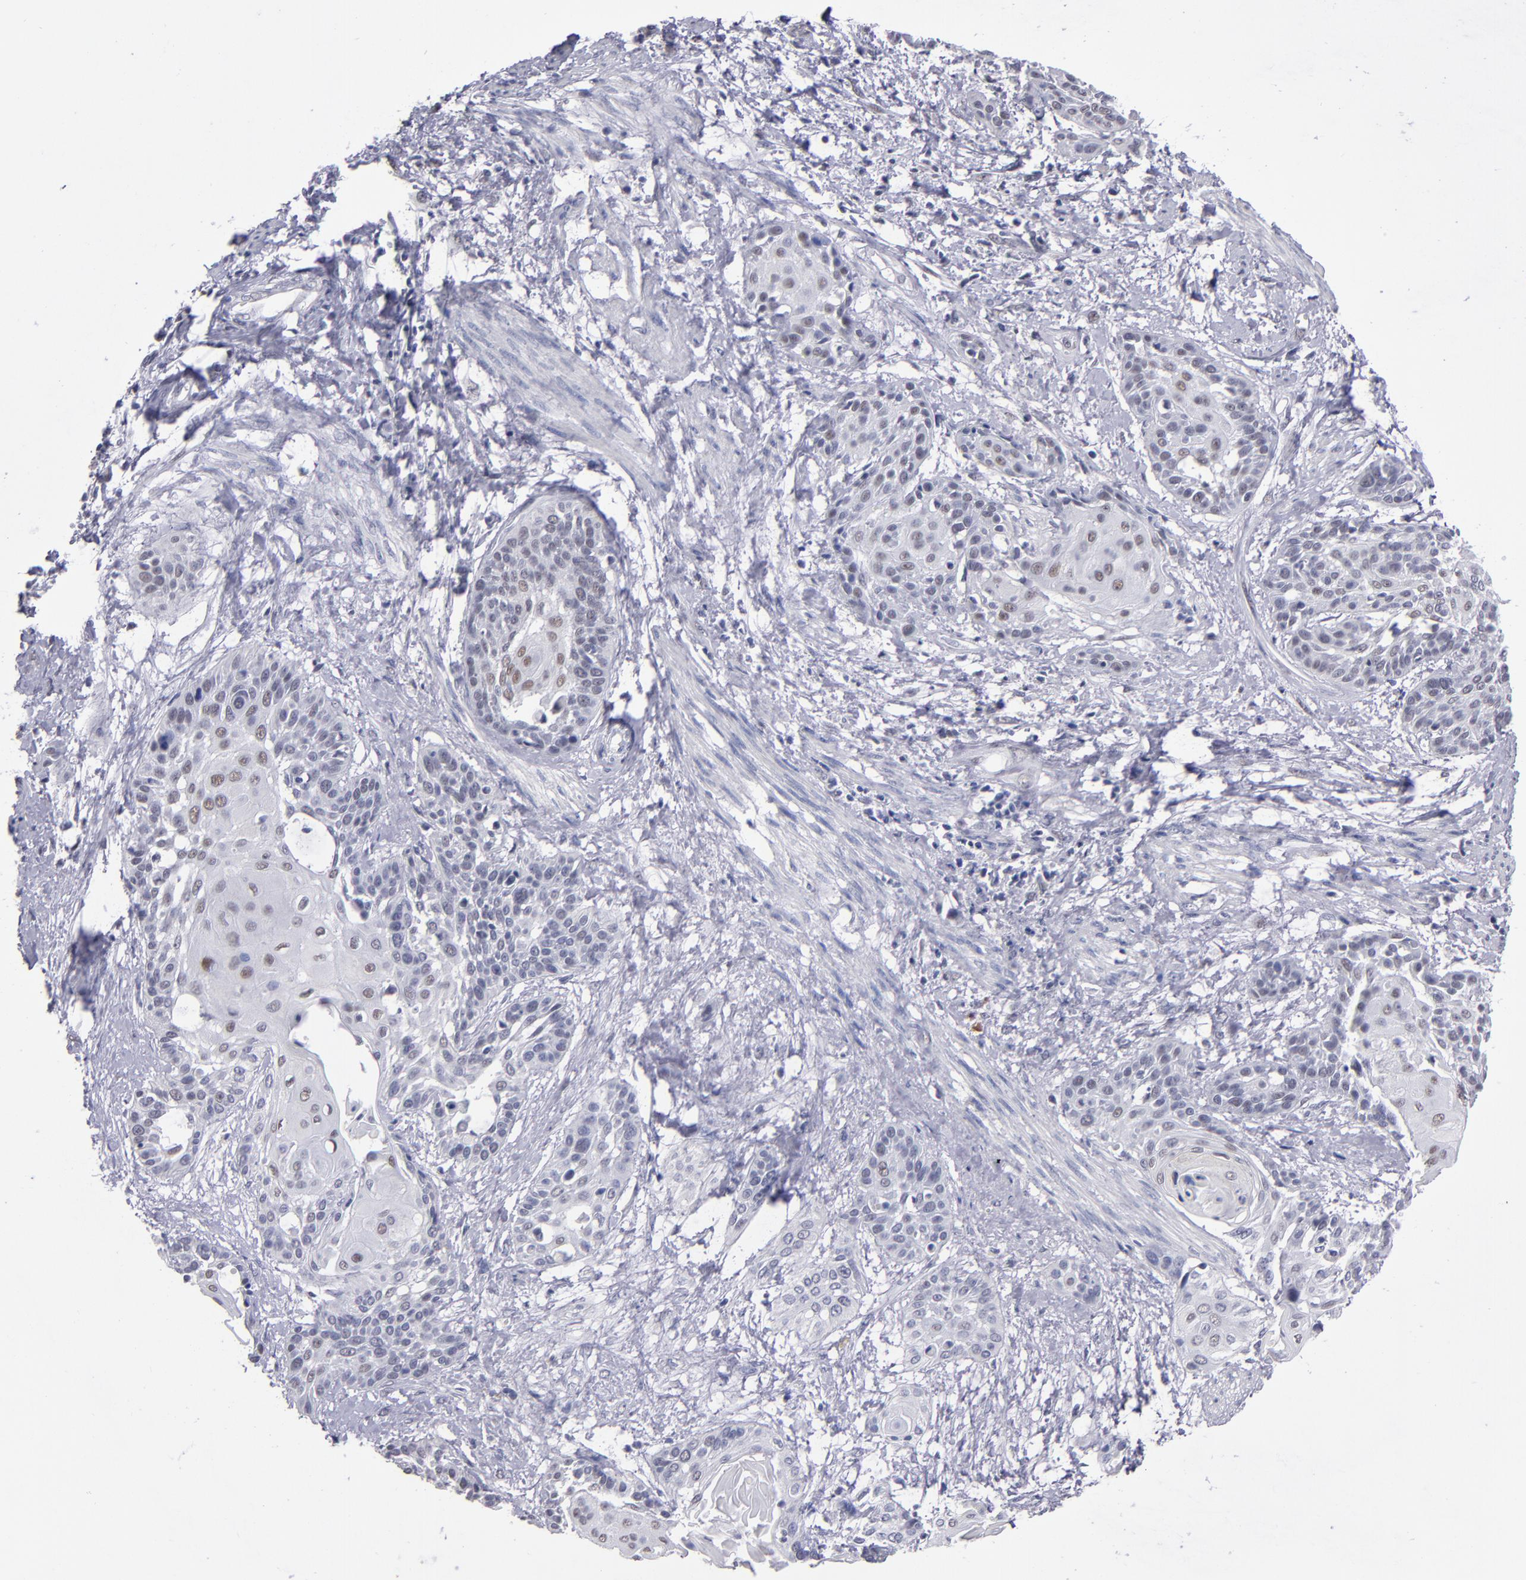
{"staining": {"intensity": "weak", "quantity": "<25%", "location": "nuclear"}, "tissue": "cervical cancer", "cell_type": "Tumor cells", "image_type": "cancer", "snomed": [{"axis": "morphology", "description": "Squamous cell carcinoma, NOS"}, {"axis": "topography", "description": "Cervix"}], "caption": "A micrograph of human cervical cancer (squamous cell carcinoma) is negative for staining in tumor cells. (Brightfield microscopy of DAB (3,3'-diaminobenzidine) immunohistochemistry at high magnification).", "gene": "OTUB2", "patient": {"sex": "female", "age": 57}}